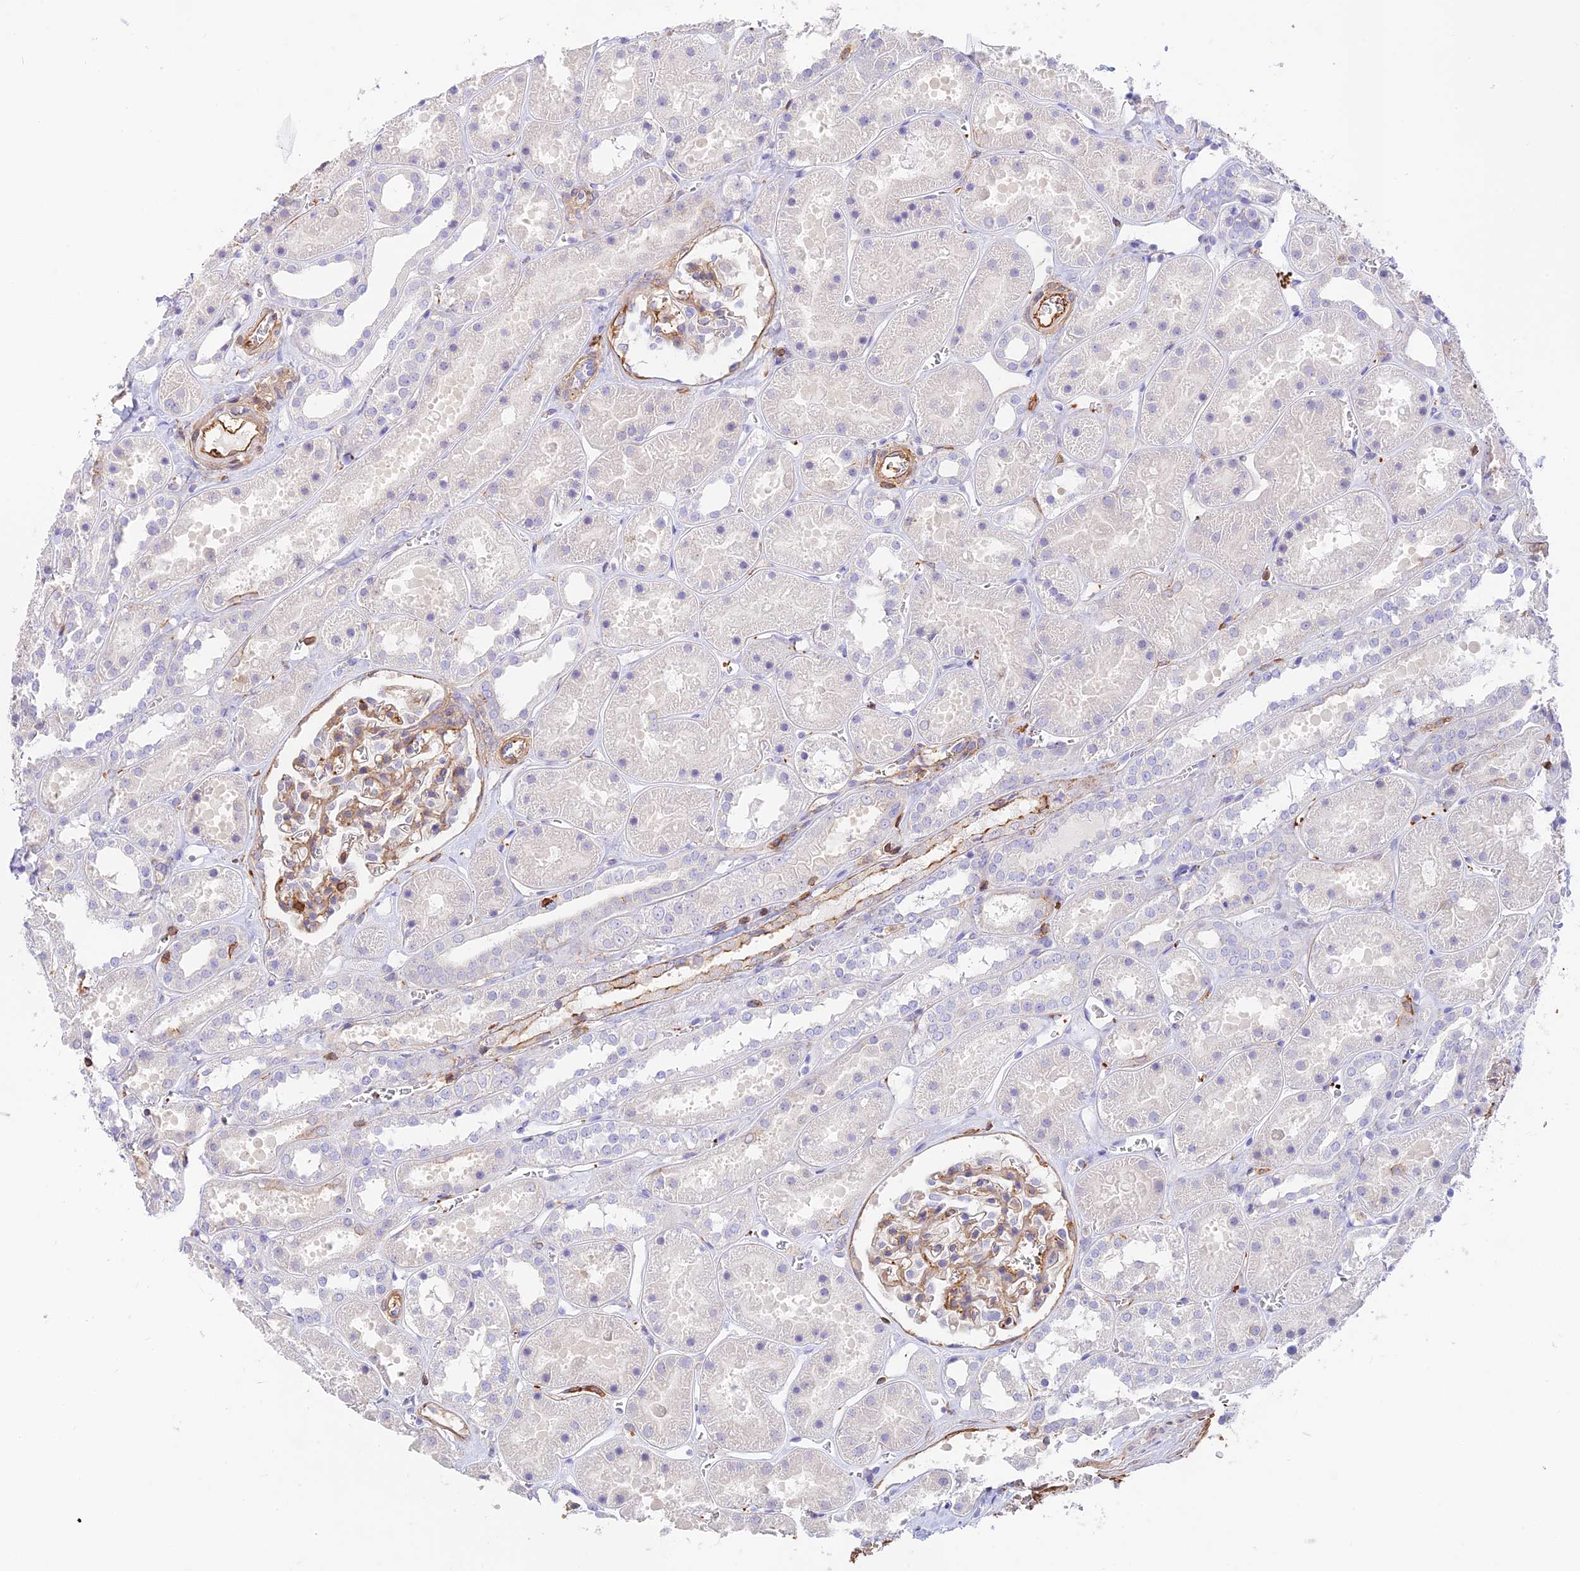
{"staining": {"intensity": "moderate", "quantity": "<25%", "location": "cytoplasmic/membranous"}, "tissue": "kidney", "cell_type": "Cells in glomeruli", "image_type": "normal", "snomed": [{"axis": "morphology", "description": "Normal tissue, NOS"}, {"axis": "topography", "description": "Kidney"}], "caption": "This photomicrograph shows benign kidney stained with immunohistochemistry (IHC) to label a protein in brown. The cytoplasmic/membranous of cells in glomeruli show moderate positivity for the protein. Nuclei are counter-stained blue.", "gene": "DENND1C", "patient": {"sex": "female", "age": 41}}